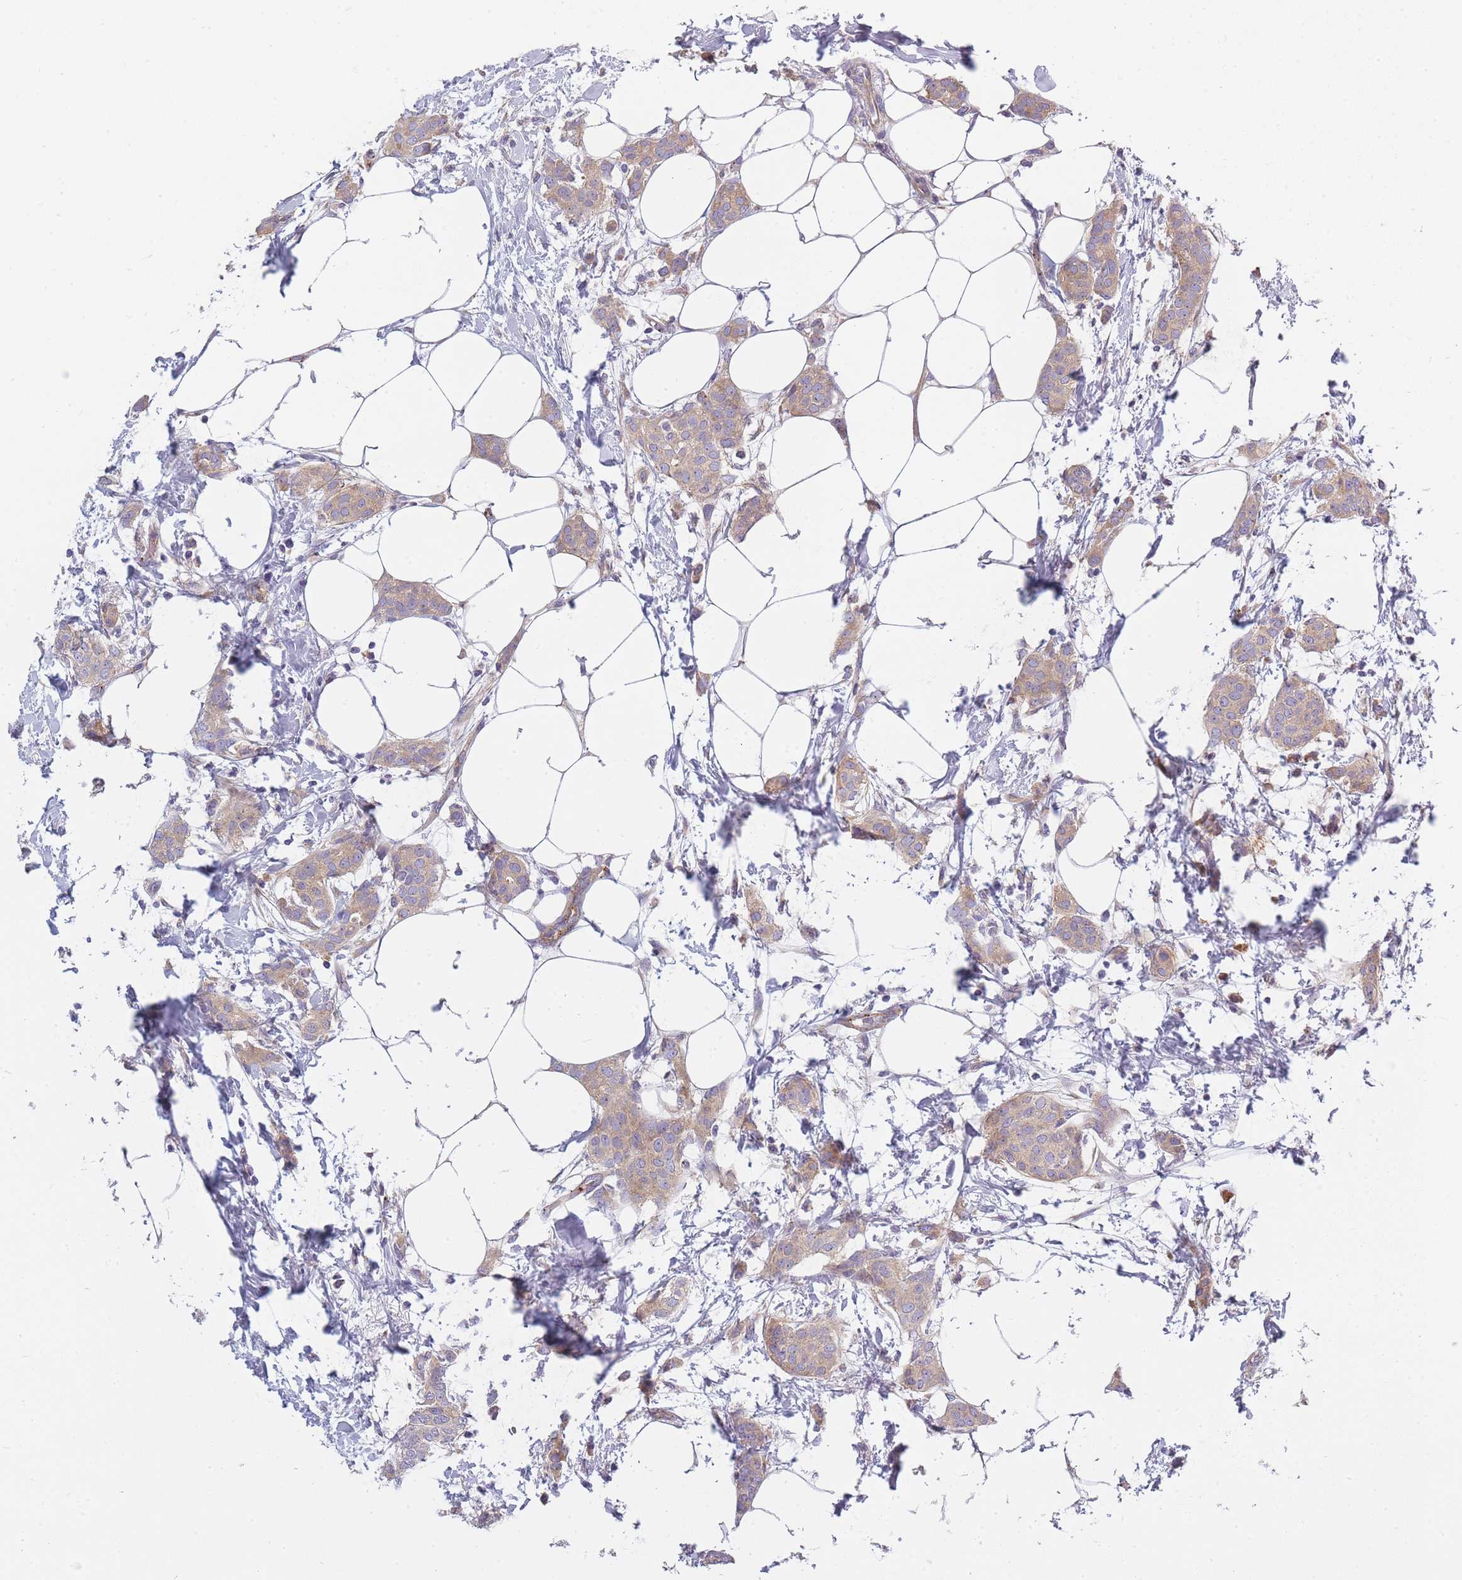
{"staining": {"intensity": "weak", "quantity": ">75%", "location": "cytoplasmic/membranous"}, "tissue": "breast cancer", "cell_type": "Tumor cells", "image_type": "cancer", "snomed": [{"axis": "morphology", "description": "Duct carcinoma"}, {"axis": "topography", "description": "Breast"}], "caption": "There is low levels of weak cytoplasmic/membranous staining in tumor cells of intraductal carcinoma (breast), as demonstrated by immunohistochemical staining (brown color).", "gene": "AP3M2", "patient": {"sex": "female", "age": 72}}